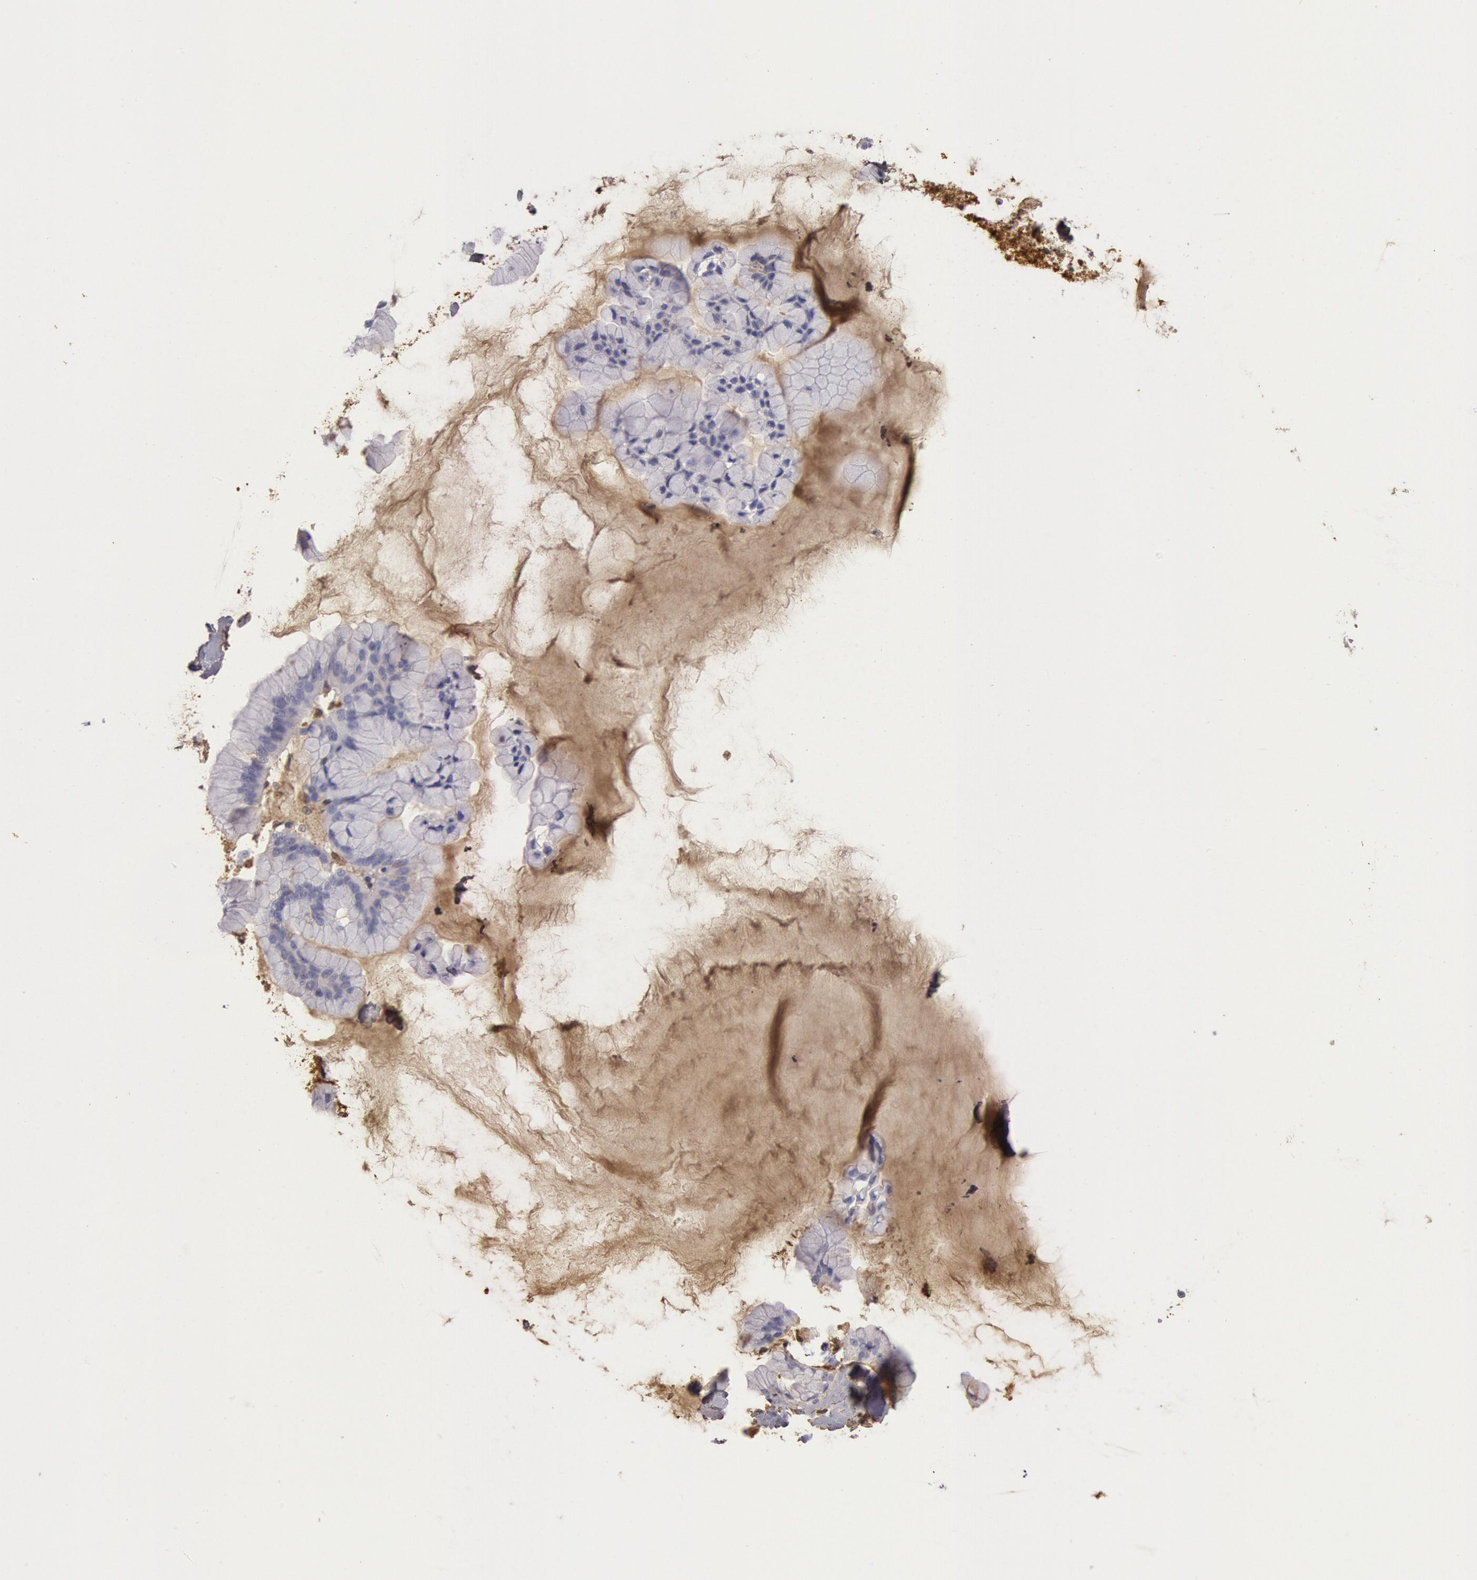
{"staining": {"intensity": "weak", "quantity": "25%-75%", "location": "cytoplasmic/membranous"}, "tissue": "ovarian cancer", "cell_type": "Tumor cells", "image_type": "cancer", "snomed": [{"axis": "morphology", "description": "Cystadenocarcinoma, mucinous, NOS"}, {"axis": "topography", "description": "Ovary"}], "caption": "Human ovarian cancer (mucinous cystadenocarcinoma) stained with a brown dye demonstrates weak cytoplasmic/membranous positive positivity in approximately 25%-75% of tumor cells.", "gene": "IGHG1", "patient": {"sex": "female", "age": 41}}